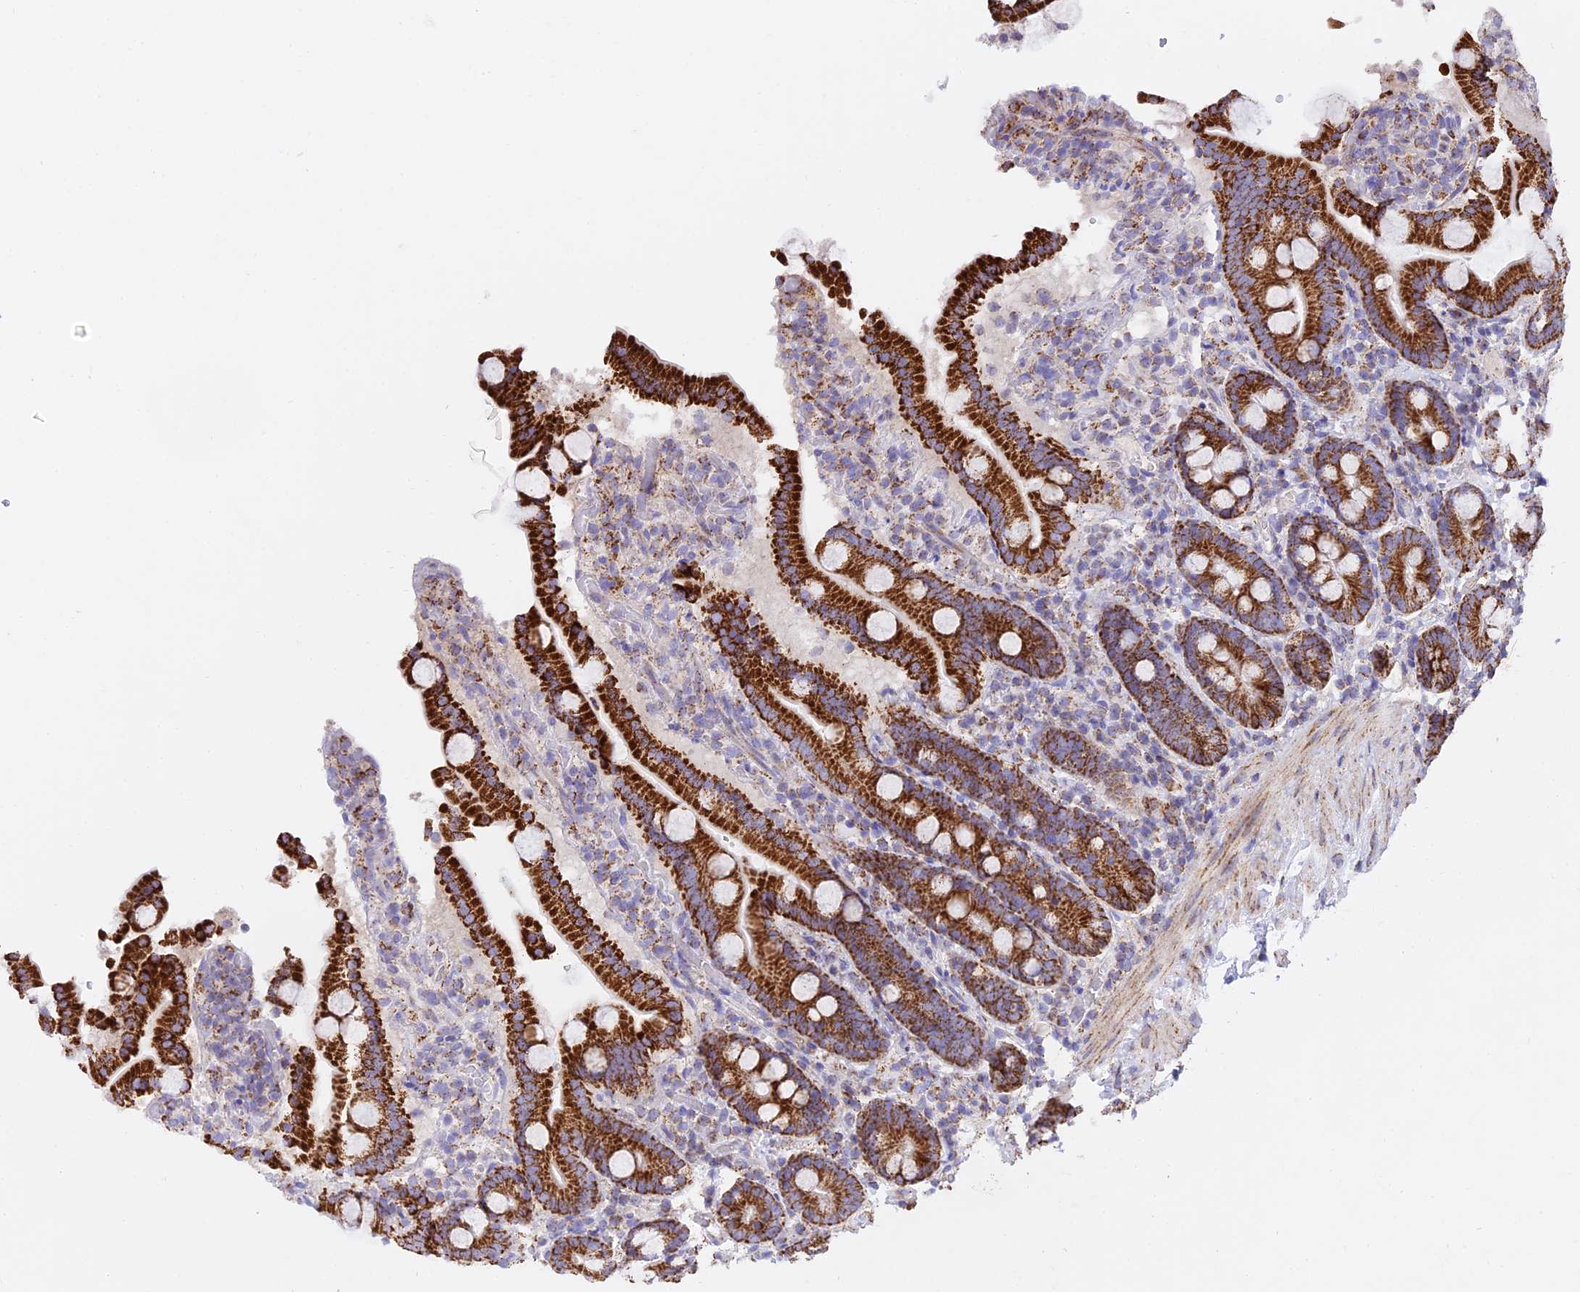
{"staining": {"intensity": "strong", "quantity": ">75%", "location": "cytoplasmic/membranous"}, "tissue": "duodenum", "cell_type": "Glandular cells", "image_type": "normal", "snomed": [{"axis": "morphology", "description": "Normal tissue, NOS"}, {"axis": "topography", "description": "Duodenum"}], "caption": "IHC (DAB (3,3'-diaminobenzidine)) staining of benign duodenum reveals strong cytoplasmic/membranous protein staining in about >75% of glandular cells.", "gene": "HSDL2", "patient": {"sex": "male", "age": 55}}